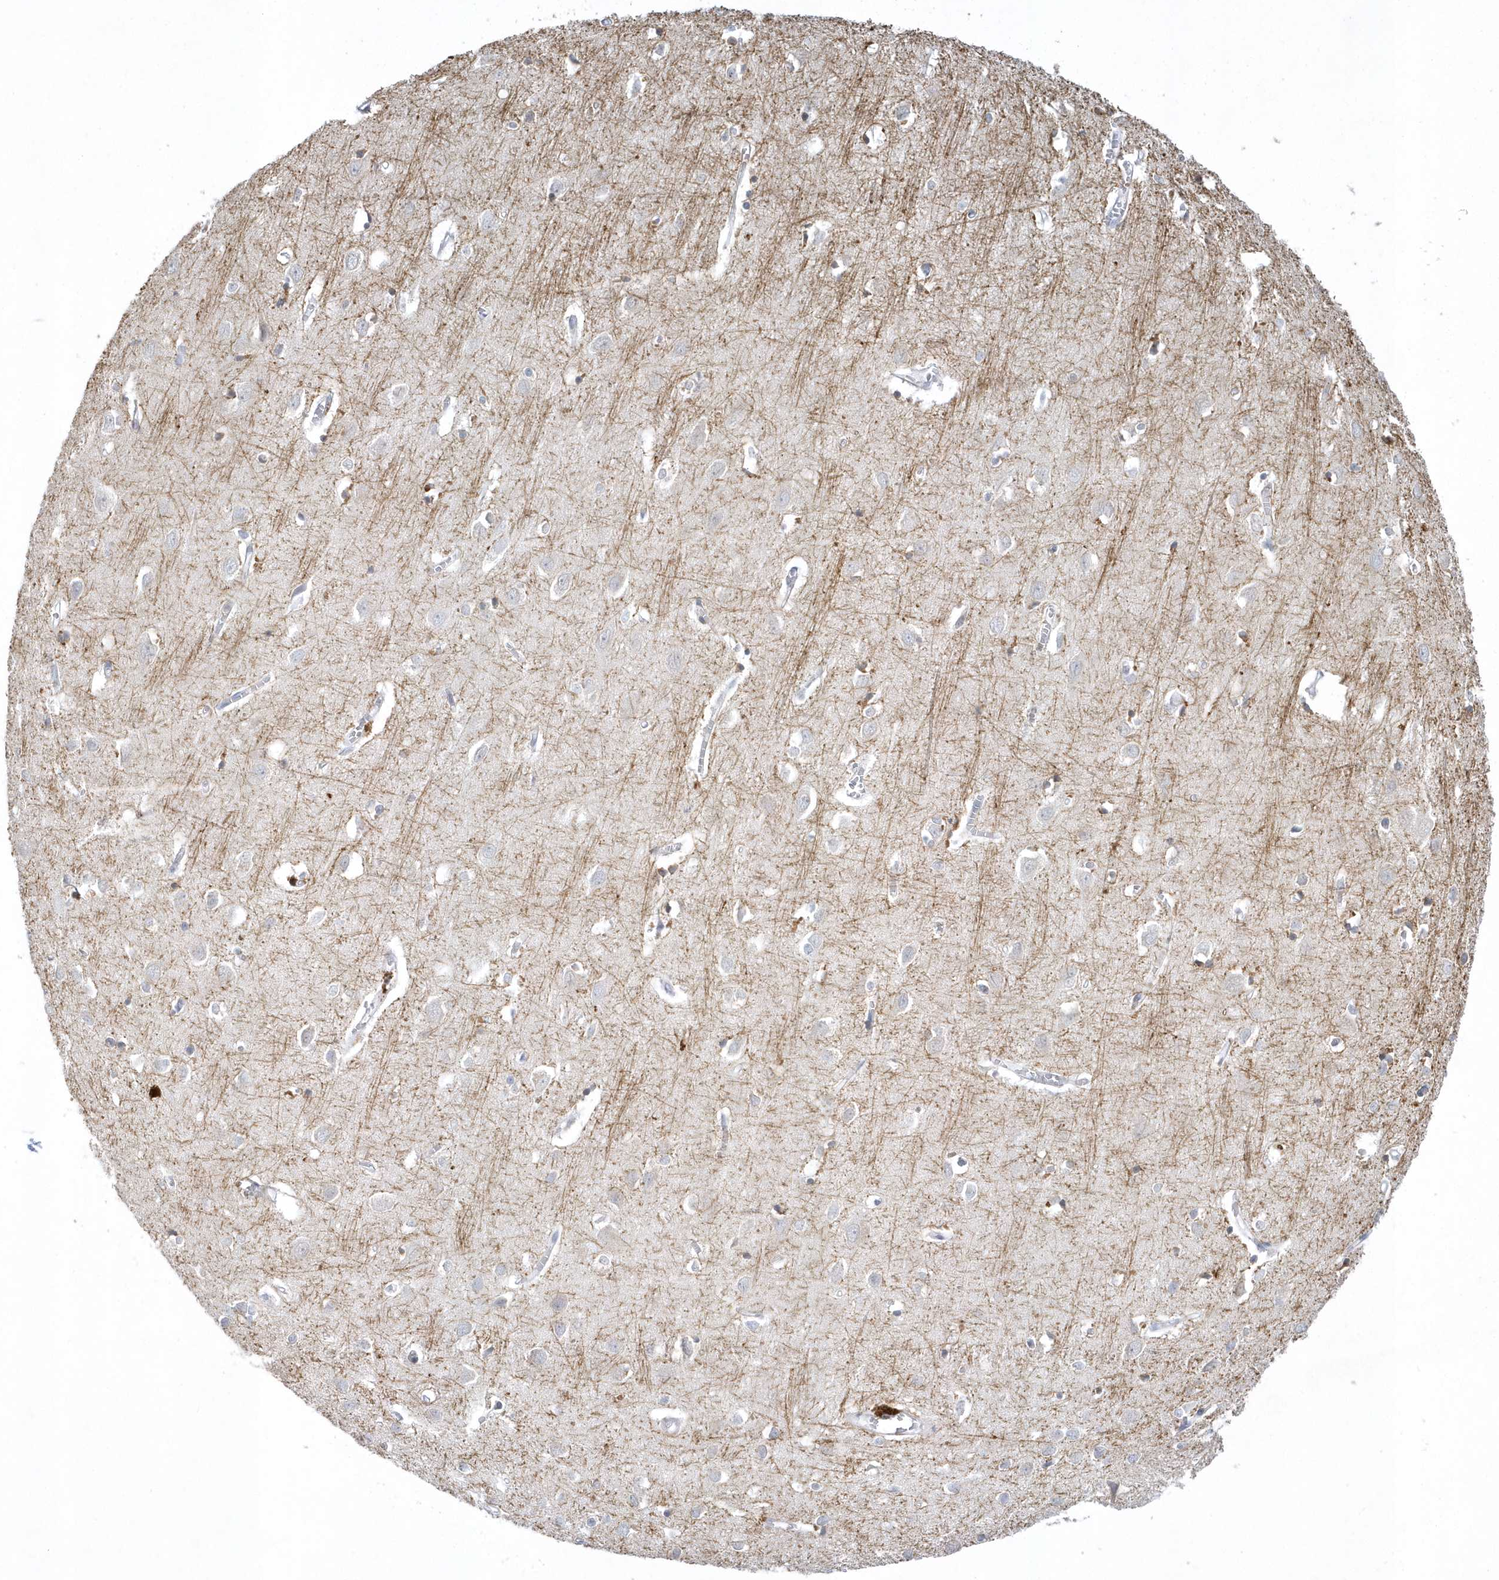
{"staining": {"intensity": "negative", "quantity": "none", "location": "none"}, "tissue": "cerebral cortex", "cell_type": "Endothelial cells", "image_type": "normal", "snomed": [{"axis": "morphology", "description": "Normal tissue, NOS"}, {"axis": "topography", "description": "Cerebral cortex"}], "caption": "This is an immunohistochemistry (IHC) image of normal cerebral cortex. There is no staining in endothelial cells.", "gene": "ZC3H12D", "patient": {"sex": "female", "age": 64}}